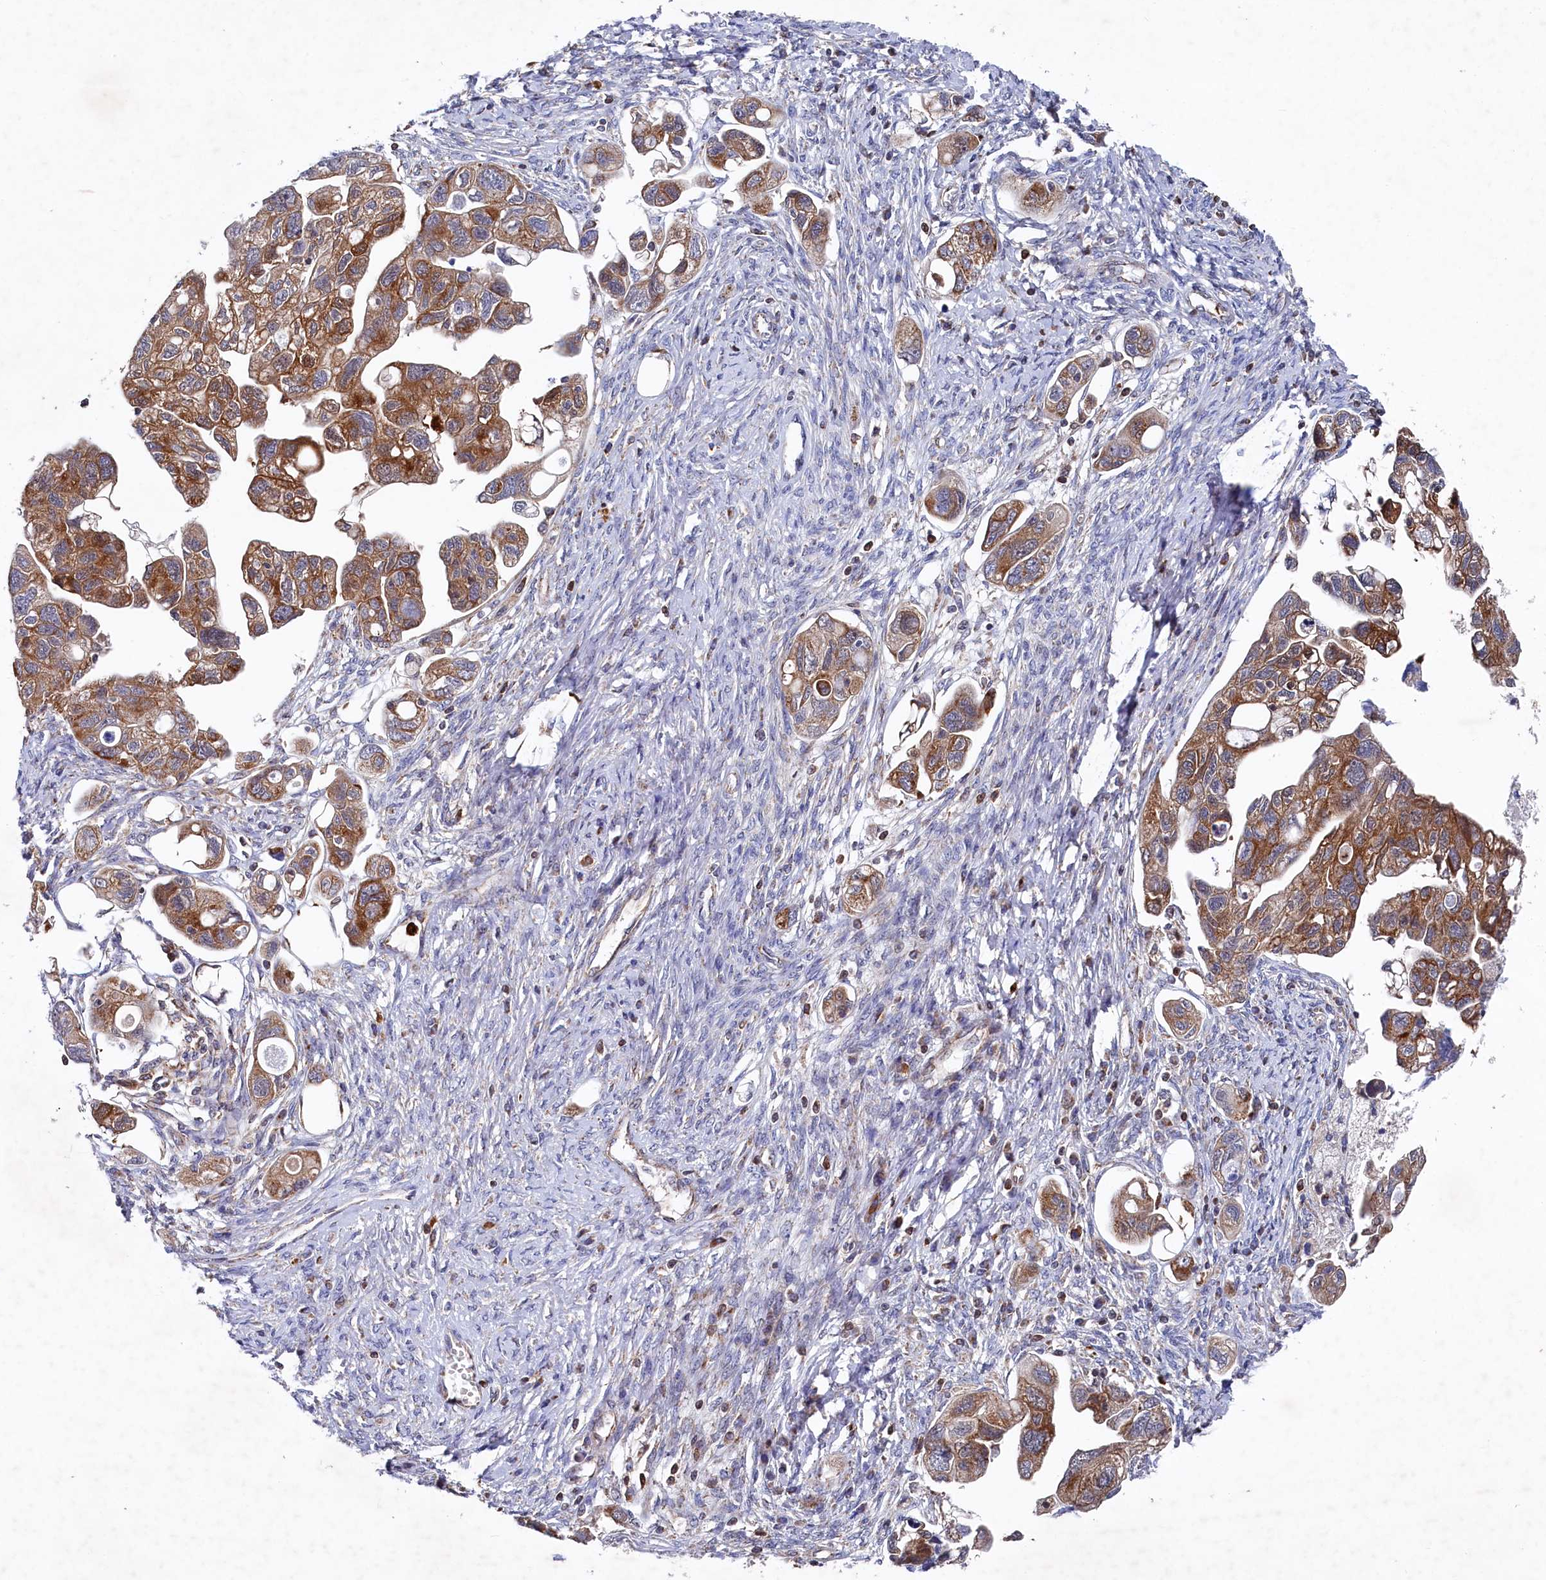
{"staining": {"intensity": "strong", "quantity": ">75%", "location": "cytoplasmic/membranous"}, "tissue": "ovarian cancer", "cell_type": "Tumor cells", "image_type": "cancer", "snomed": [{"axis": "morphology", "description": "Carcinoma, NOS"}, {"axis": "morphology", "description": "Cystadenocarcinoma, serous, NOS"}, {"axis": "topography", "description": "Ovary"}], "caption": "DAB (3,3'-diaminobenzidine) immunohistochemical staining of human ovarian cancer reveals strong cytoplasmic/membranous protein positivity in approximately >75% of tumor cells.", "gene": "CHCHD1", "patient": {"sex": "female", "age": 69}}